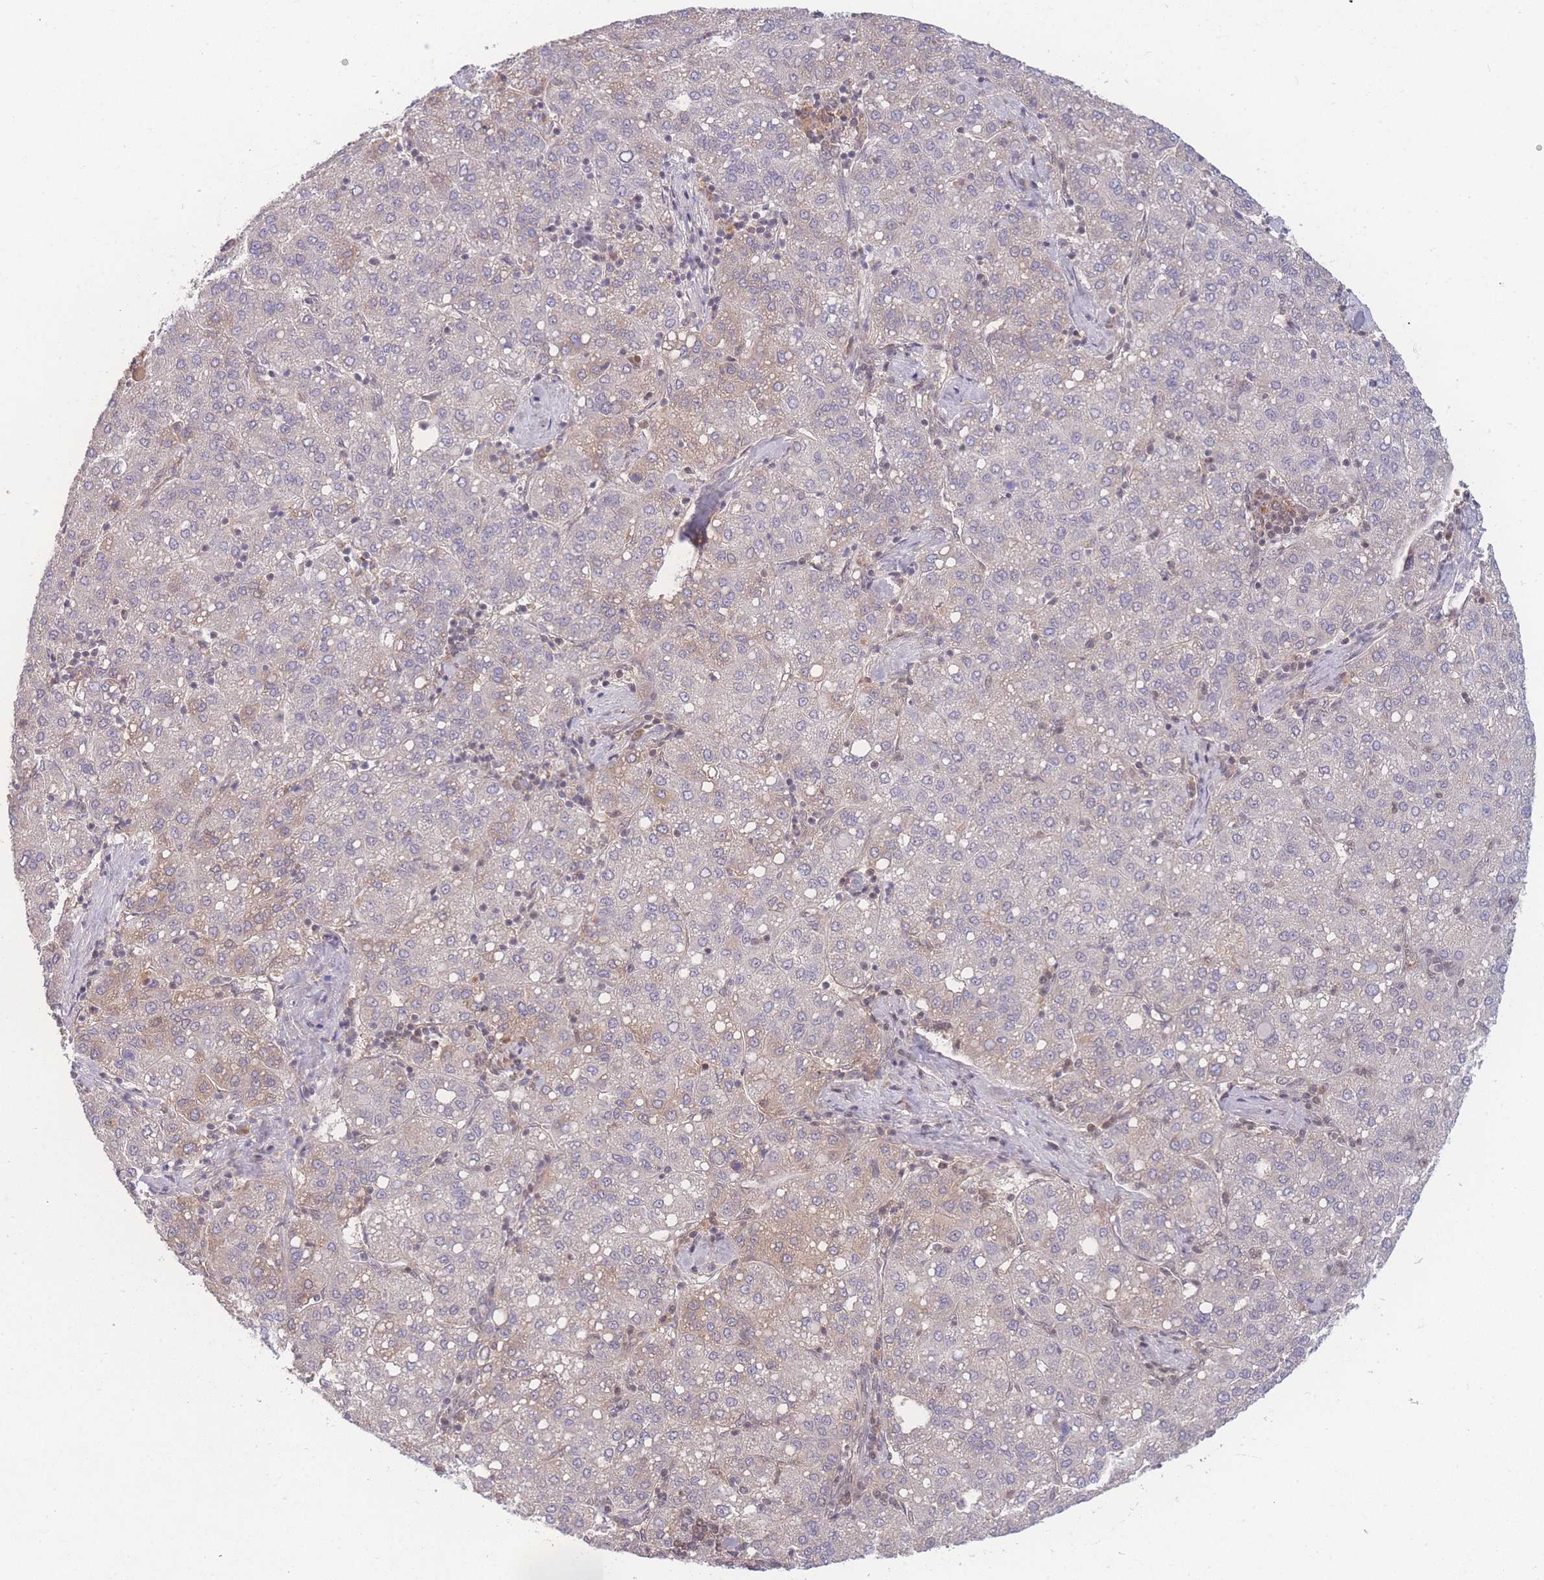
{"staining": {"intensity": "weak", "quantity": "<25%", "location": "cytoplasmic/membranous"}, "tissue": "liver cancer", "cell_type": "Tumor cells", "image_type": "cancer", "snomed": [{"axis": "morphology", "description": "Carcinoma, Hepatocellular, NOS"}, {"axis": "topography", "description": "Liver"}], "caption": "The histopathology image shows no significant positivity in tumor cells of liver hepatocellular carcinoma. Brightfield microscopy of immunohistochemistry (IHC) stained with DAB (3,3'-diaminobenzidine) (brown) and hematoxylin (blue), captured at high magnification.", "gene": "RAVER1", "patient": {"sex": "male", "age": 65}}